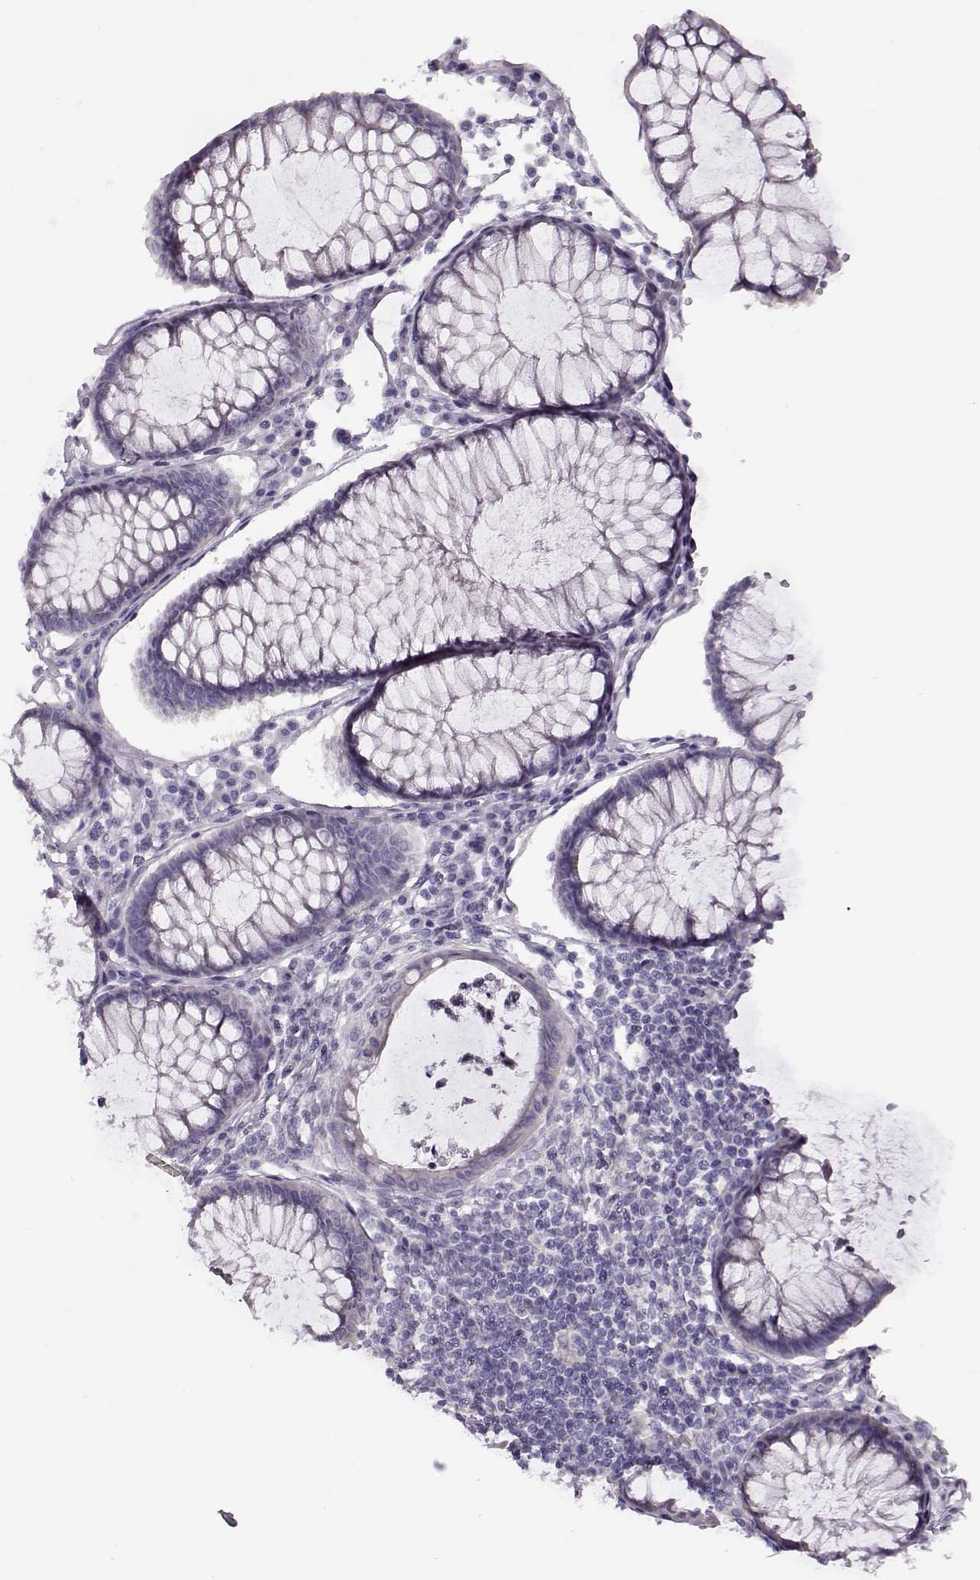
{"staining": {"intensity": "negative", "quantity": "none", "location": "none"}, "tissue": "colorectal cancer", "cell_type": "Tumor cells", "image_type": "cancer", "snomed": [{"axis": "morphology", "description": "Adenocarcinoma, NOS"}, {"axis": "topography", "description": "Colon"}], "caption": "An immunohistochemistry image of colorectal adenocarcinoma is shown. There is no staining in tumor cells of colorectal adenocarcinoma.", "gene": "TEX55", "patient": {"sex": "female", "age": 70}}